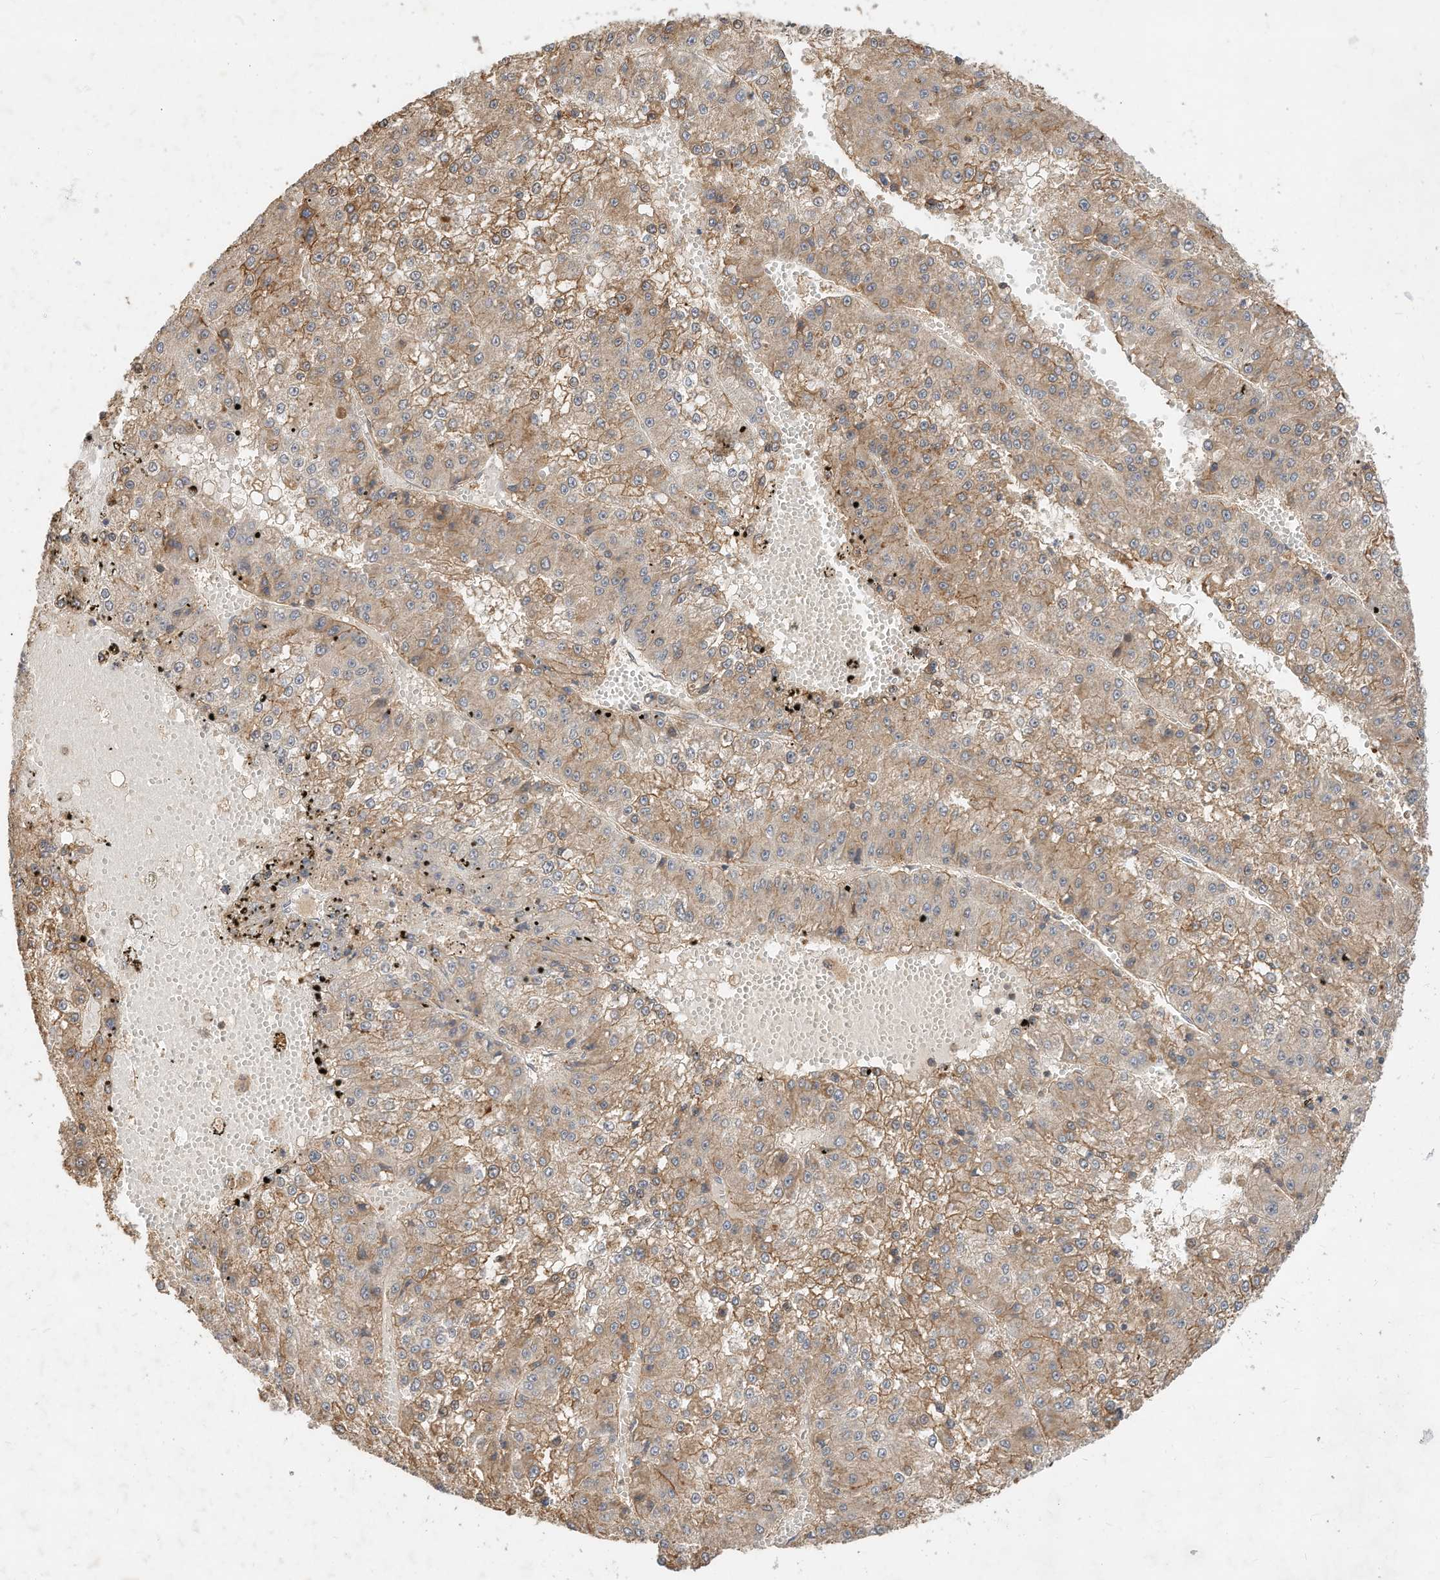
{"staining": {"intensity": "moderate", "quantity": ">75%", "location": "cytoplasmic/membranous"}, "tissue": "liver cancer", "cell_type": "Tumor cells", "image_type": "cancer", "snomed": [{"axis": "morphology", "description": "Carcinoma, Hepatocellular, NOS"}, {"axis": "topography", "description": "Liver"}], "caption": "Moderate cytoplasmic/membranous staining is present in approximately >75% of tumor cells in liver cancer.", "gene": "CPAMD8", "patient": {"sex": "female", "age": 73}}